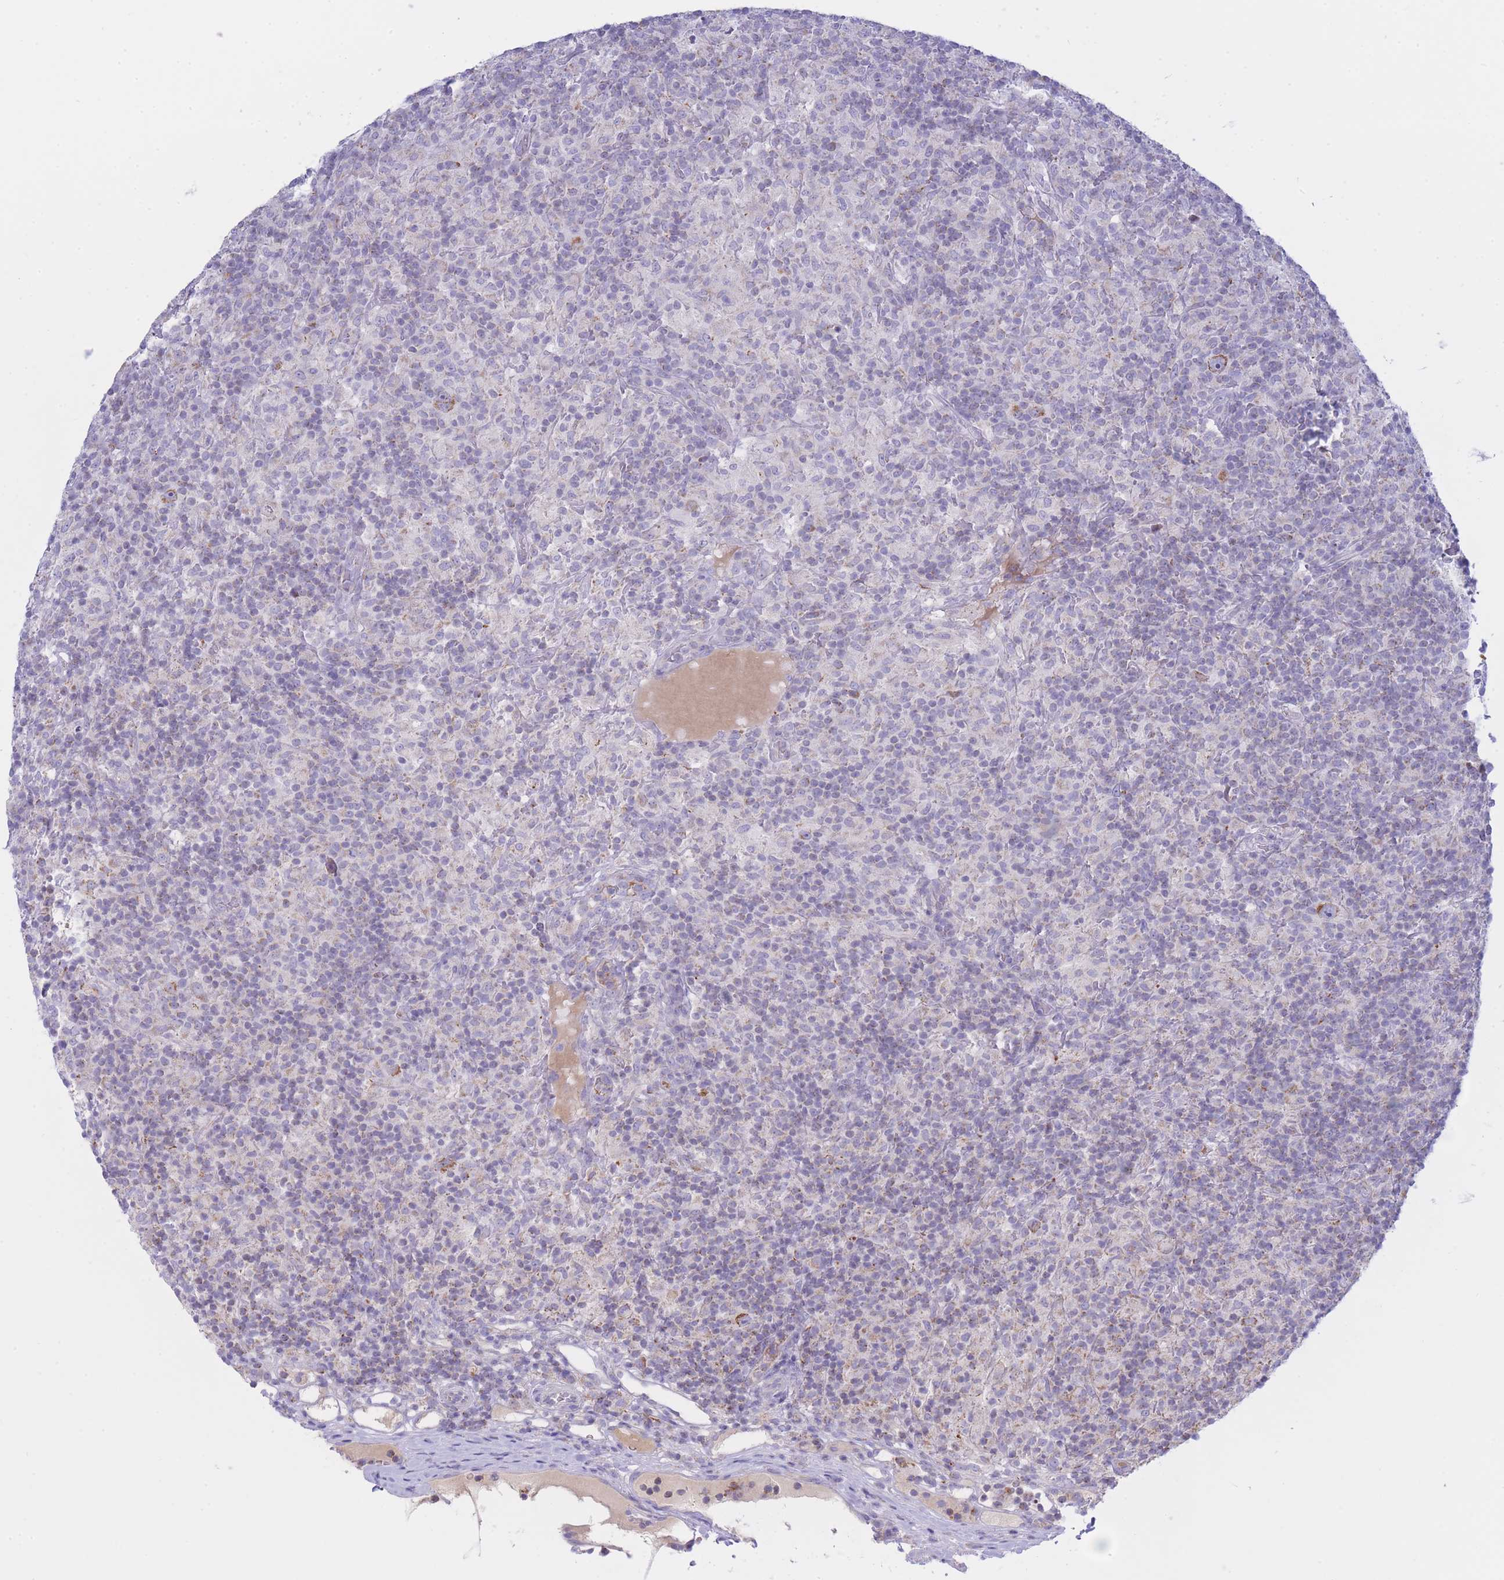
{"staining": {"intensity": "moderate", "quantity": ">75%", "location": "cytoplasmic/membranous"}, "tissue": "lymphoma", "cell_type": "Tumor cells", "image_type": "cancer", "snomed": [{"axis": "morphology", "description": "Hodgkin's disease, NOS"}, {"axis": "topography", "description": "Lymph node"}], "caption": "A high-resolution photomicrograph shows immunohistochemistry (IHC) staining of lymphoma, which shows moderate cytoplasmic/membranous staining in about >75% of tumor cells.", "gene": "NANP", "patient": {"sex": "male", "age": 70}}